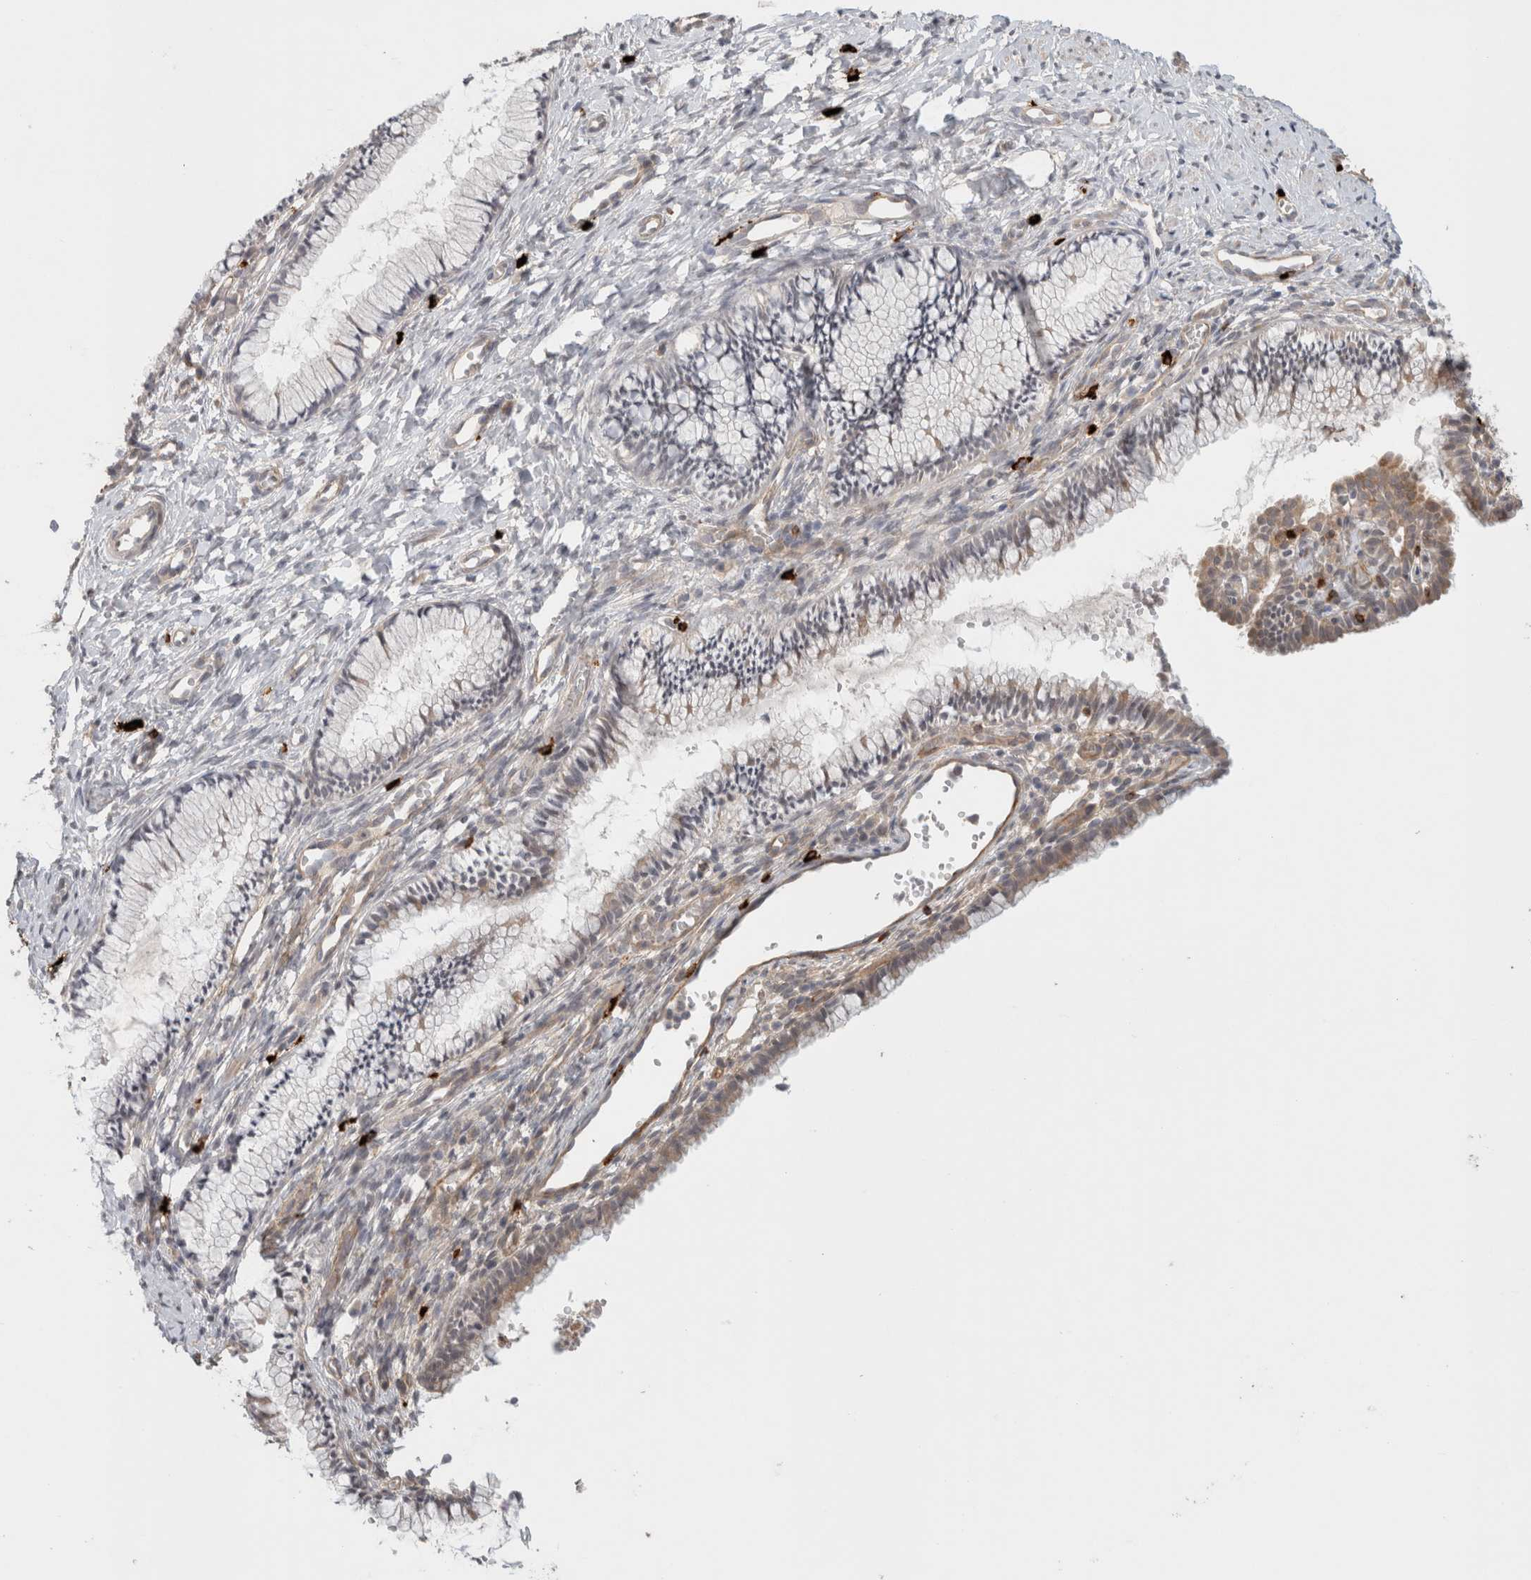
{"staining": {"intensity": "weak", "quantity": "25%-75%", "location": "cytoplasmic/membranous"}, "tissue": "cervix", "cell_type": "Glandular cells", "image_type": "normal", "snomed": [{"axis": "morphology", "description": "Normal tissue, NOS"}, {"axis": "topography", "description": "Cervix"}], "caption": "IHC photomicrograph of benign cervix: human cervix stained using immunohistochemistry (IHC) reveals low levels of weak protein expression localized specifically in the cytoplasmic/membranous of glandular cells, appearing as a cytoplasmic/membranous brown color.", "gene": "HSPG2", "patient": {"sex": "female", "age": 27}}